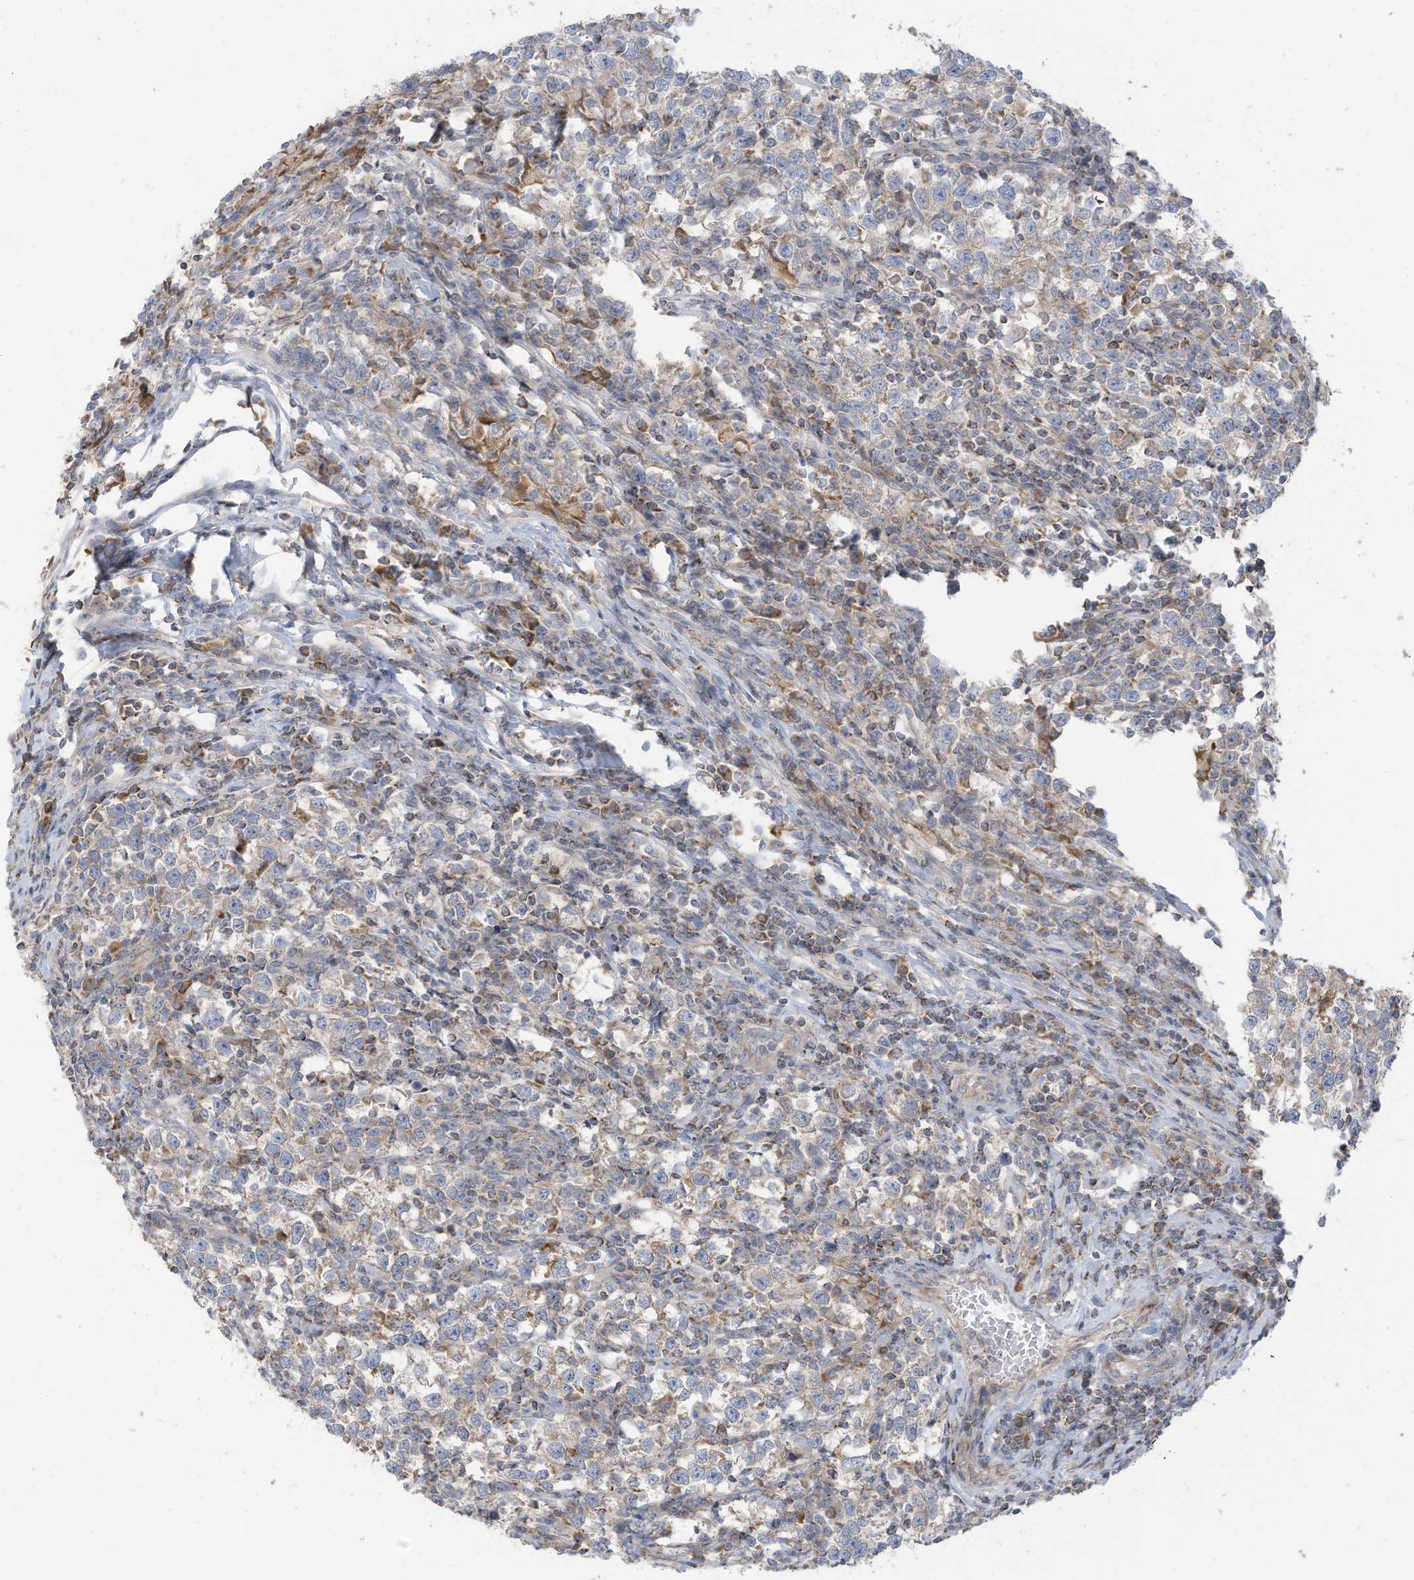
{"staining": {"intensity": "weak", "quantity": "<25%", "location": "cytoplasmic/membranous"}, "tissue": "testis cancer", "cell_type": "Tumor cells", "image_type": "cancer", "snomed": [{"axis": "morphology", "description": "Normal tissue, NOS"}, {"axis": "morphology", "description": "Seminoma, NOS"}, {"axis": "topography", "description": "Testis"}], "caption": "A high-resolution histopathology image shows immunohistochemistry (IHC) staining of testis cancer, which displays no significant expression in tumor cells.", "gene": "GTPBP2", "patient": {"sex": "male", "age": 43}}